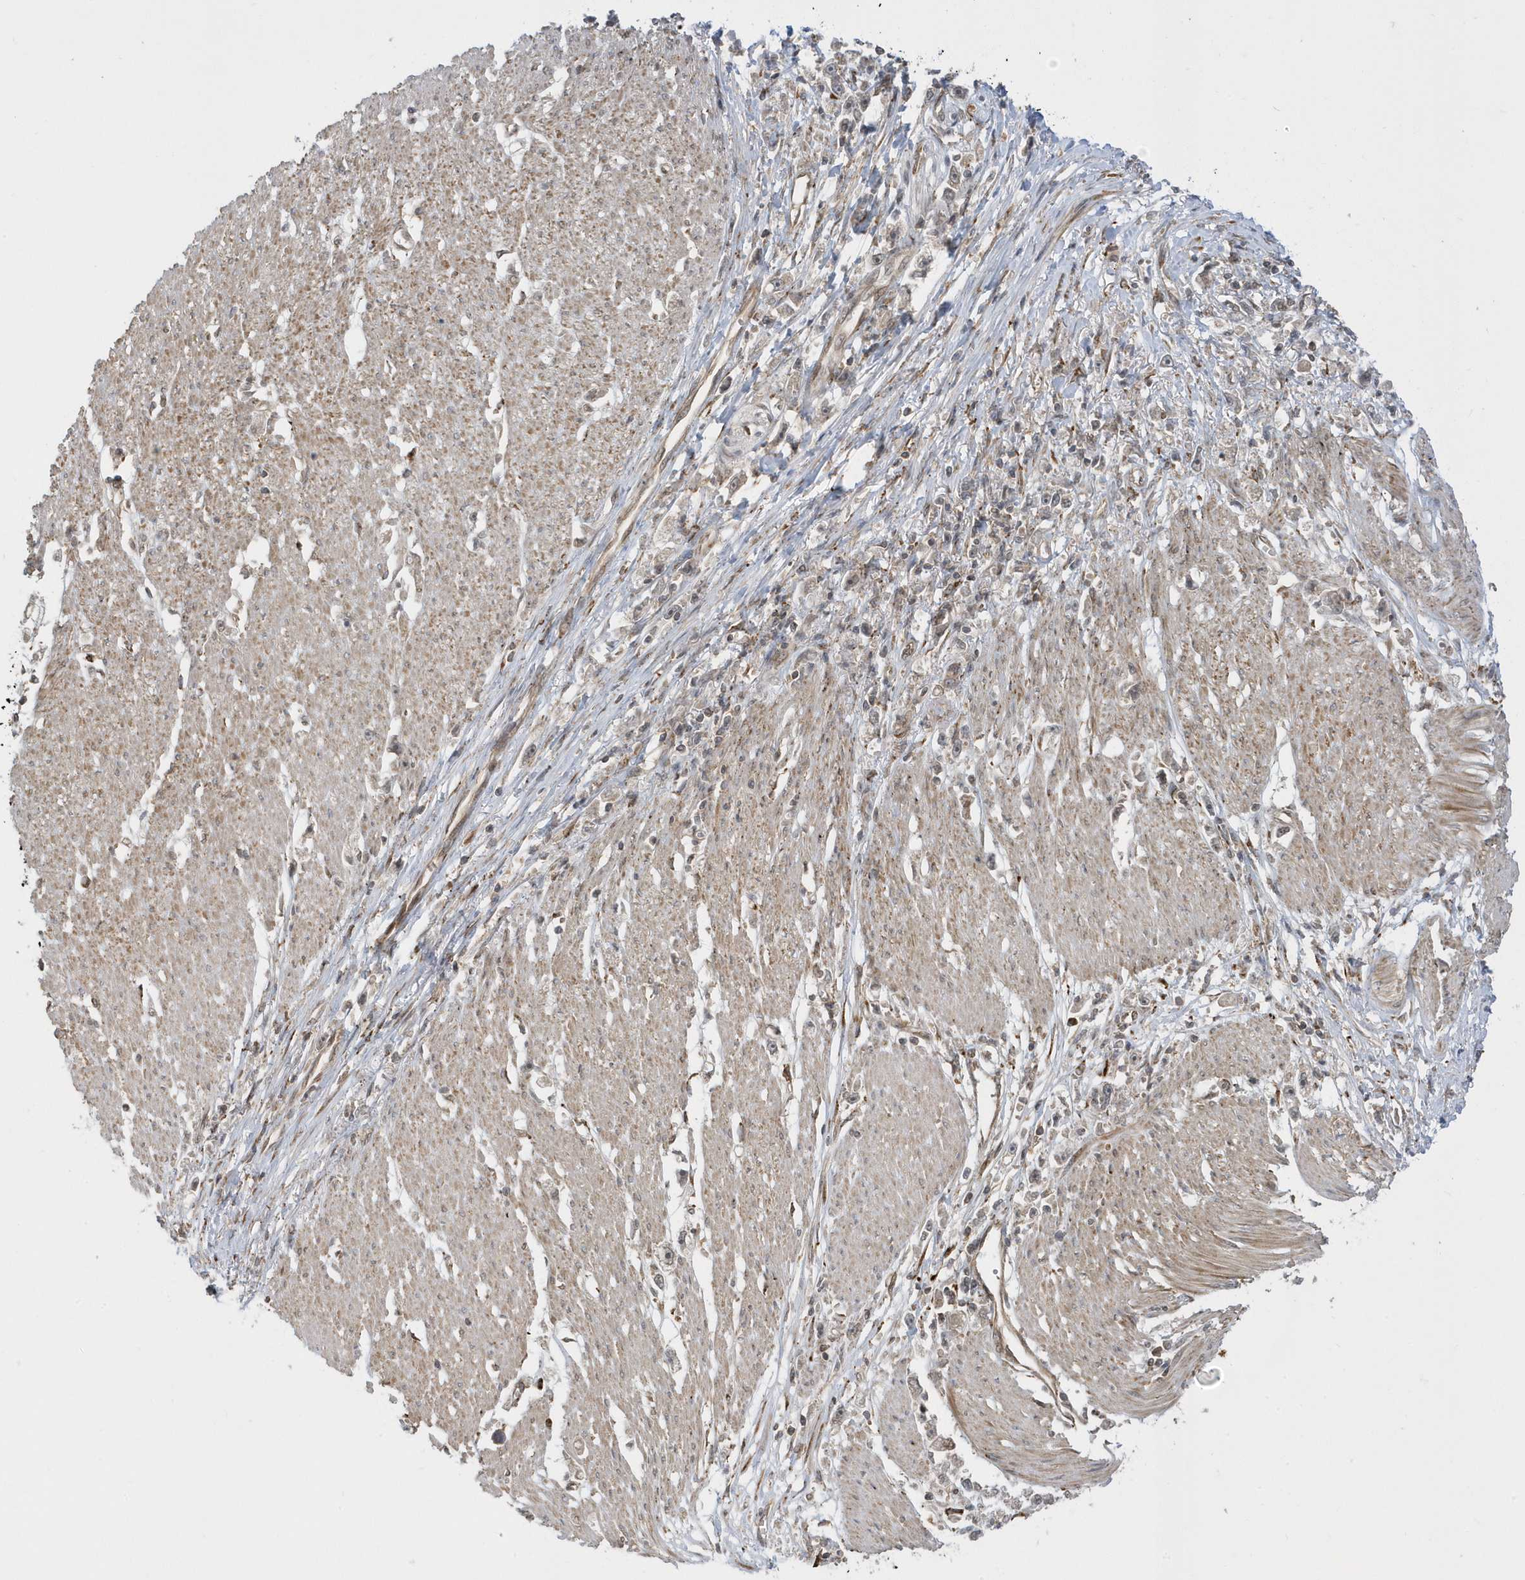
{"staining": {"intensity": "weak", "quantity": "<25%", "location": "cytoplasmic/membranous"}, "tissue": "stomach cancer", "cell_type": "Tumor cells", "image_type": "cancer", "snomed": [{"axis": "morphology", "description": "Adenocarcinoma, NOS"}, {"axis": "topography", "description": "Stomach"}], "caption": "Immunohistochemistry (IHC) of human adenocarcinoma (stomach) reveals no expression in tumor cells. Brightfield microscopy of immunohistochemistry stained with DAB (3,3'-diaminobenzidine) (brown) and hematoxylin (blue), captured at high magnification.", "gene": "METTL21A", "patient": {"sex": "female", "age": 59}}